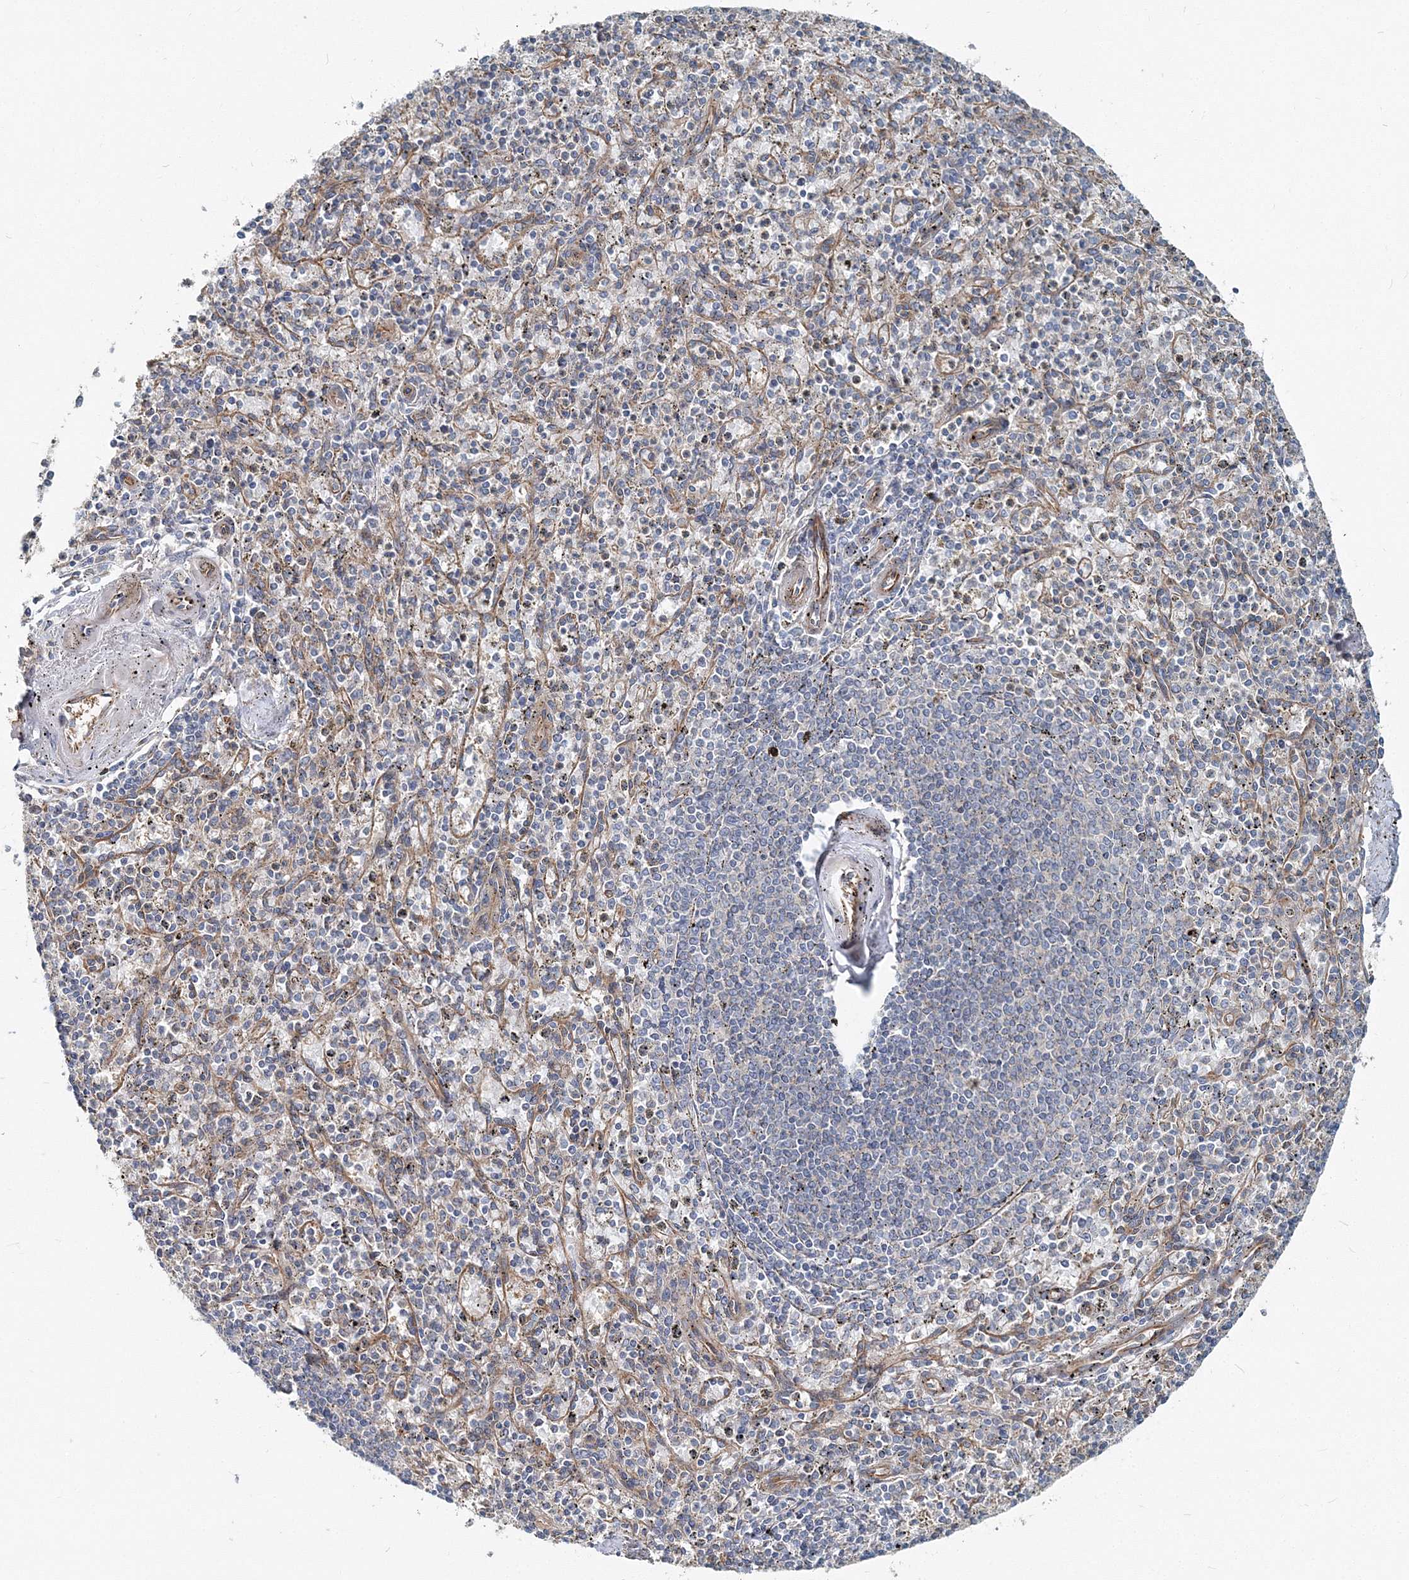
{"staining": {"intensity": "negative", "quantity": "none", "location": "none"}, "tissue": "spleen", "cell_type": "Cells in red pulp", "image_type": "normal", "snomed": [{"axis": "morphology", "description": "Normal tissue, NOS"}, {"axis": "topography", "description": "Spleen"}], "caption": "This is a histopathology image of immunohistochemistry (IHC) staining of normal spleen, which shows no positivity in cells in red pulp. Nuclei are stained in blue.", "gene": "MPHOSPH9", "patient": {"sex": "male", "age": 72}}